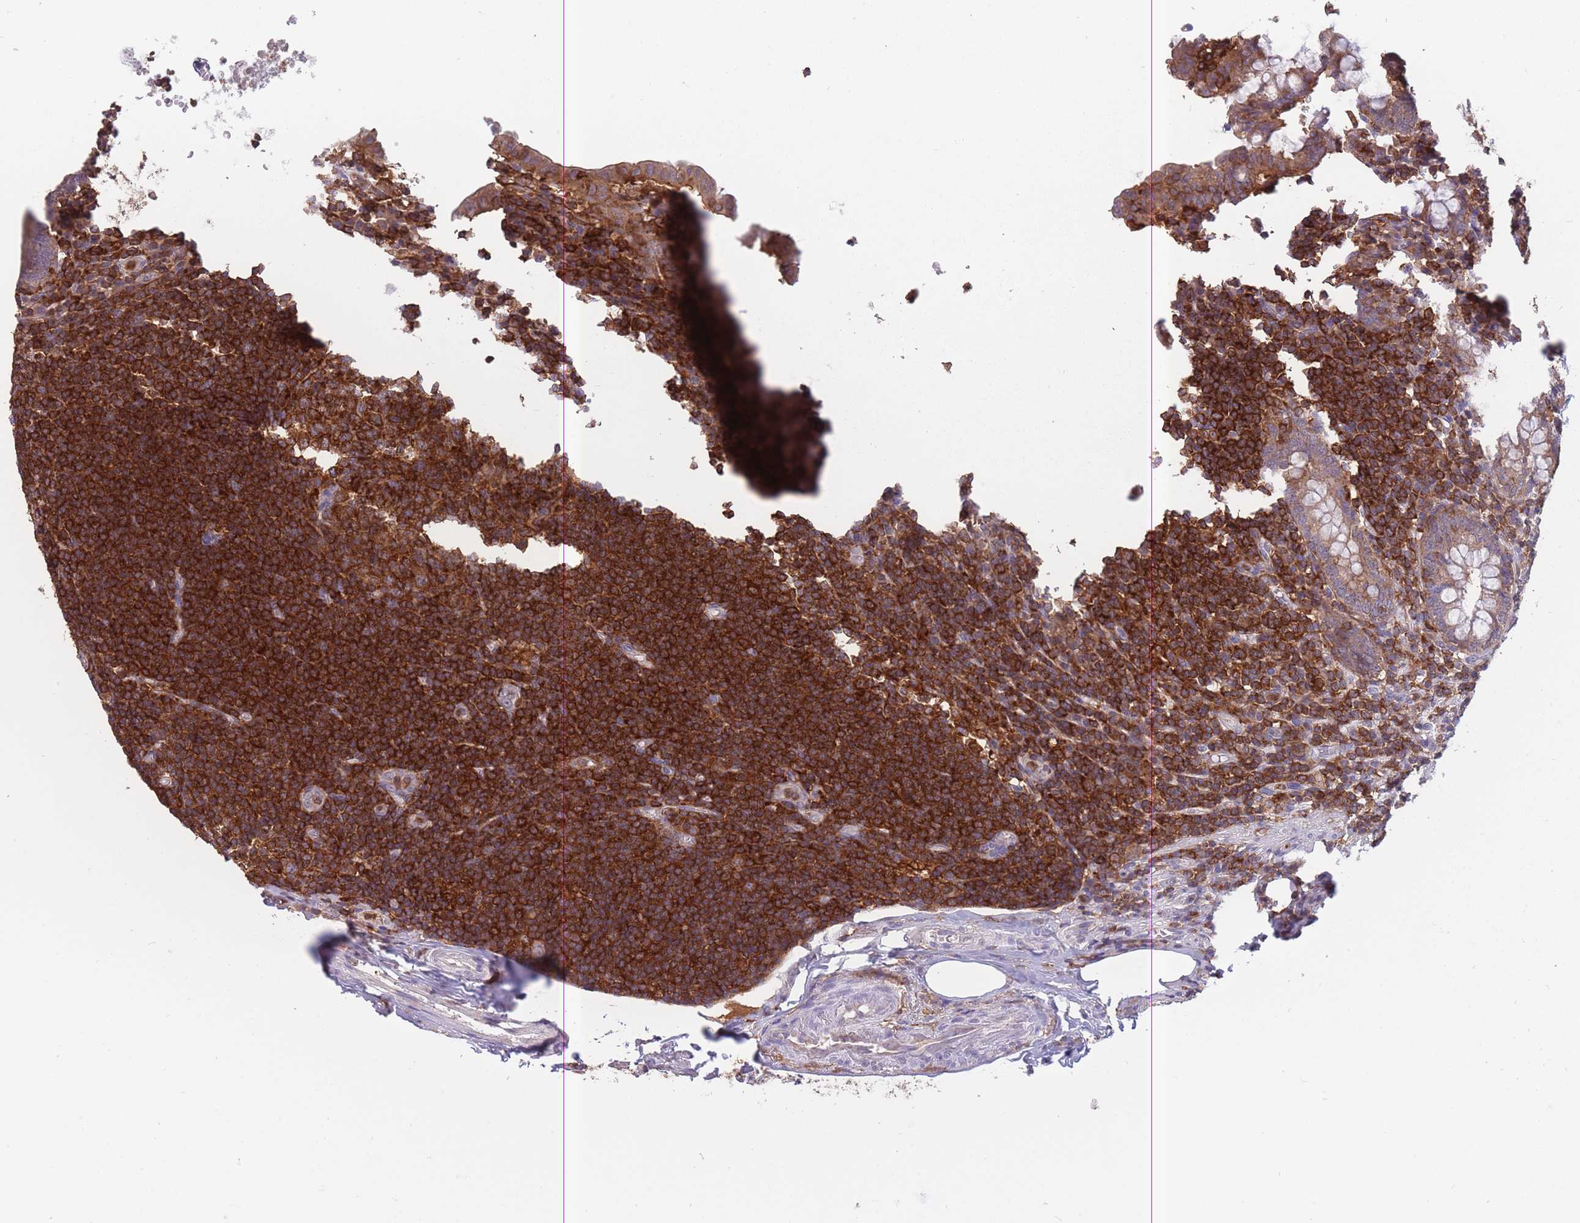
{"staining": {"intensity": "weak", "quantity": "<25%", "location": "cytoplasmic/membranous"}, "tissue": "appendix", "cell_type": "Glandular cells", "image_type": "normal", "snomed": [{"axis": "morphology", "description": "Normal tissue, NOS"}, {"axis": "topography", "description": "Appendix"}], "caption": "A photomicrograph of human appendix is negative for staining in glandular cells. (DAB (3,3'-diaminobenzidine) immunohistochemistry (IHC), high magnification).", "gene": "GMIP", "patient": {"sex": "male", "age": 83}}